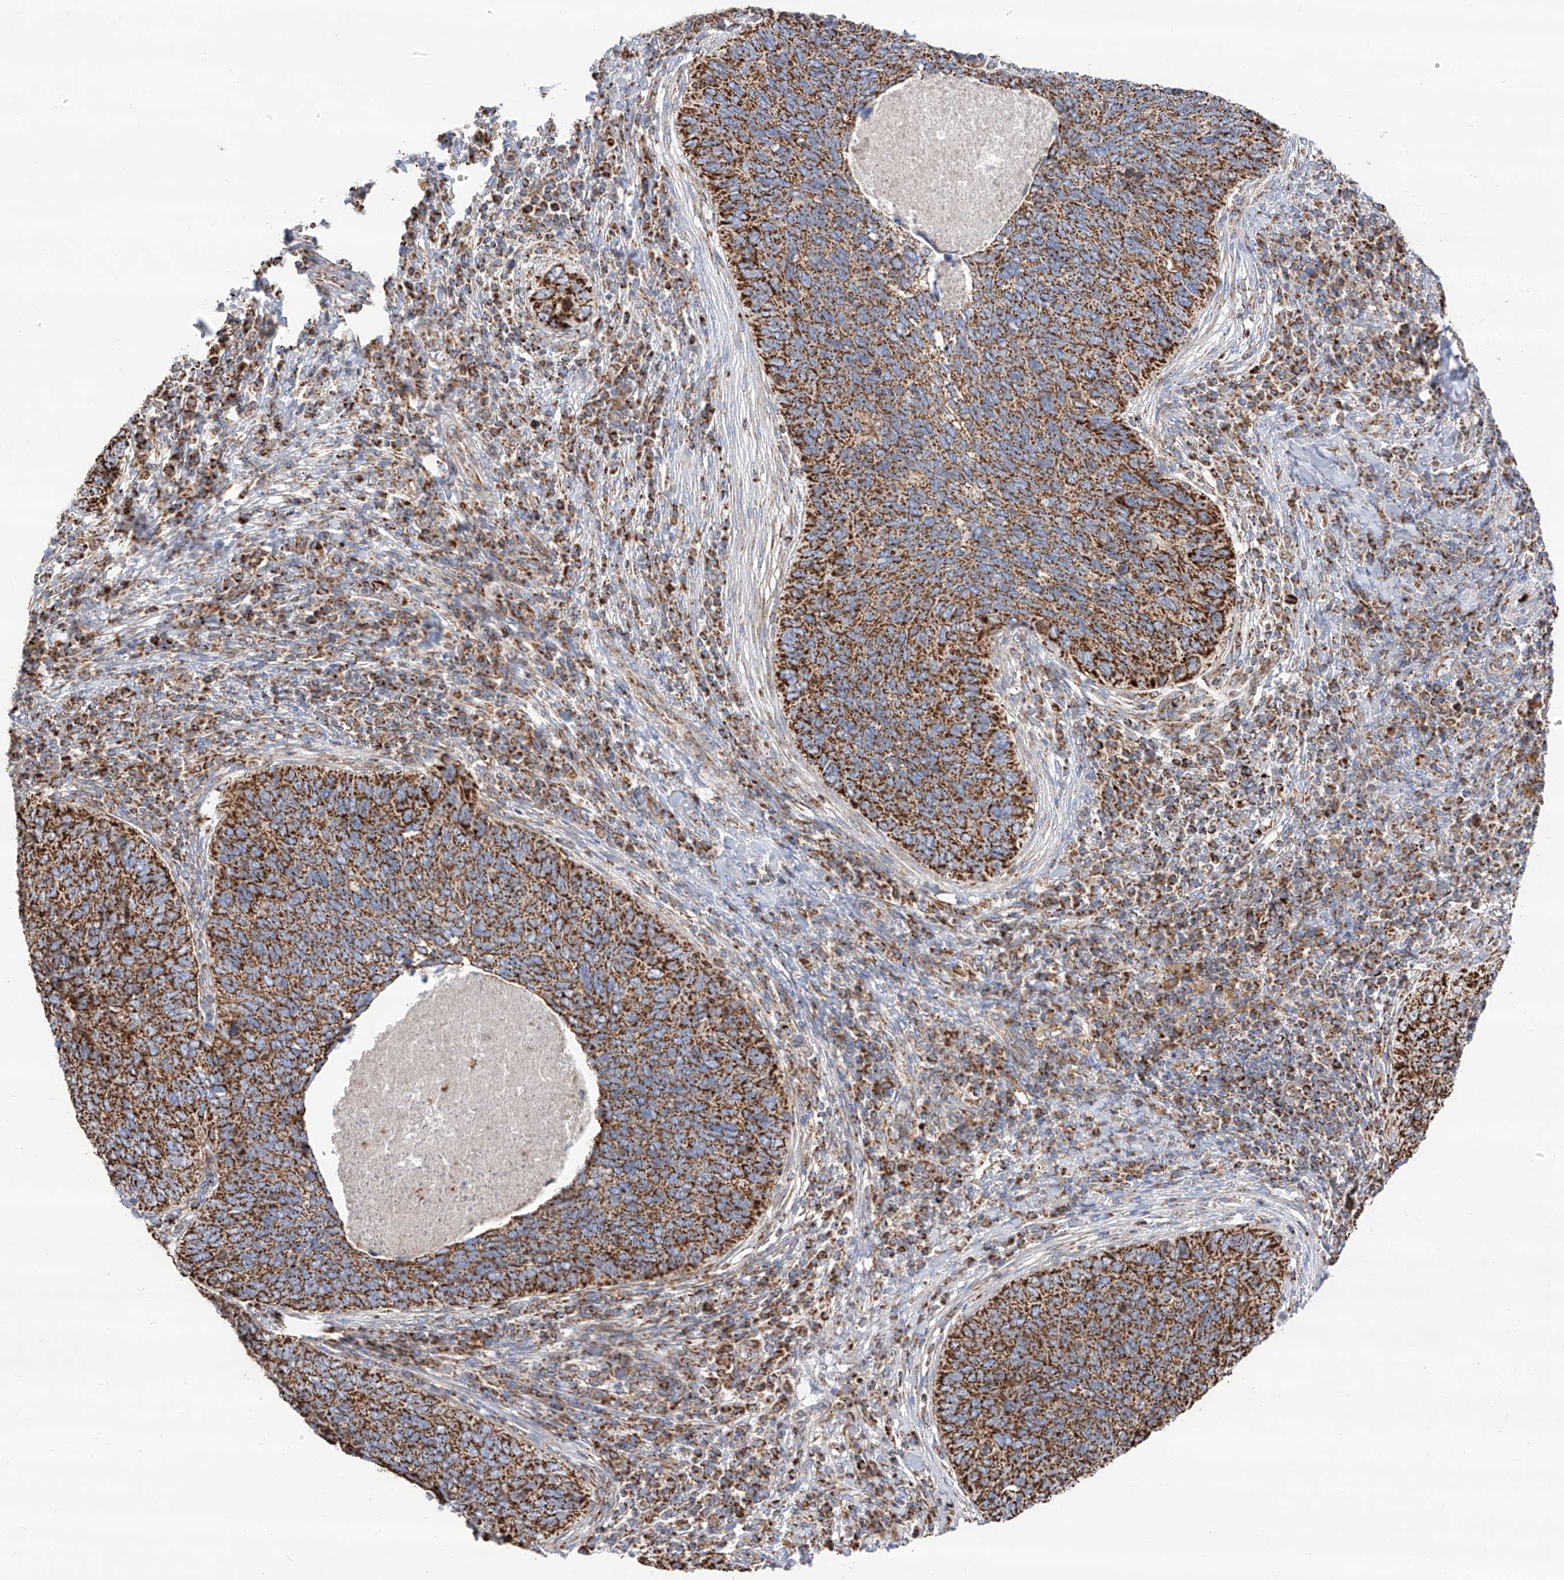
{"staining": {"intensity": "strong", "quantity": ">75%", "location": "cytoplasmic/membranous"}, "tissue": "cervical cancer", "cell_type": "Tumor cells", "image_type": "cancer", "snomed": [{"axis": "morphology", "description": "Squamous cell carcinoma, NOS"}, {"axis": "topography", "description": "Cervix"}], "caption": "Protein staining exhibits strong cytoplasmic/membranous positivity in approximately >75% of tumor cells in cervical cancer (squamous cell carcinoma).", "gene": "TTC27", "patient": {"sex": "female", "age": 38}}